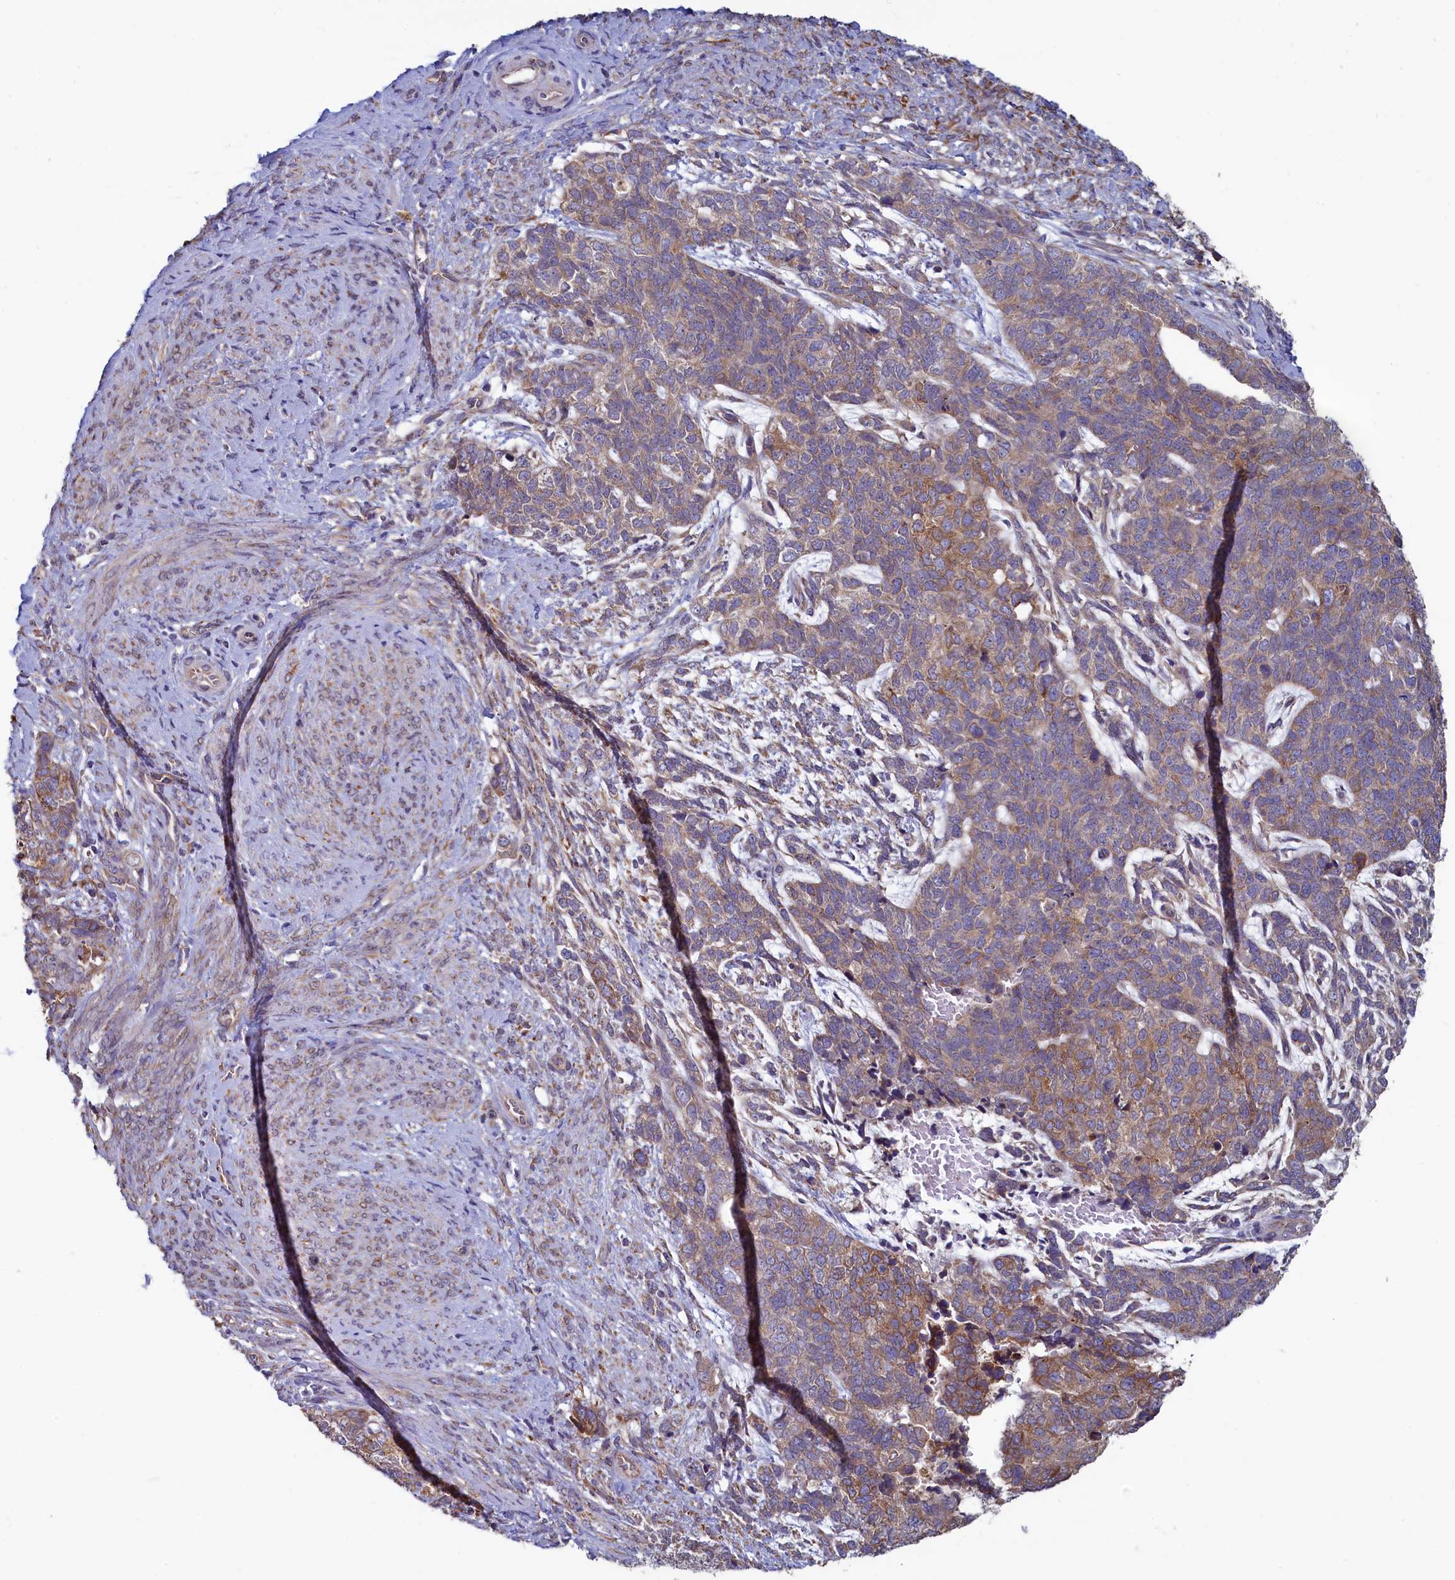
{"staining": {"intensity": "moderate", "quantity": "<25%", "location": "cytoplasmic/membranous"}, "tissue": "cervical cancer", "cell_type": "Tumor cells", "image_type": "cancer", "snomed": [{"axis": "morphology", "description": "Squamous cell carcinoma, NOS"}, {"axis": "topography", "description": "Cervix"}], "caption": "A brown stain highlights moderate cytoplasmic/membranous expression of a protein in human squamous cell carcinoma (cervical) tumor cells. The protein is shown in brown color, while the nuclei are stained blue.", "gene": "SPATA2L", "patient": {"sex": "female", "age": 63}}